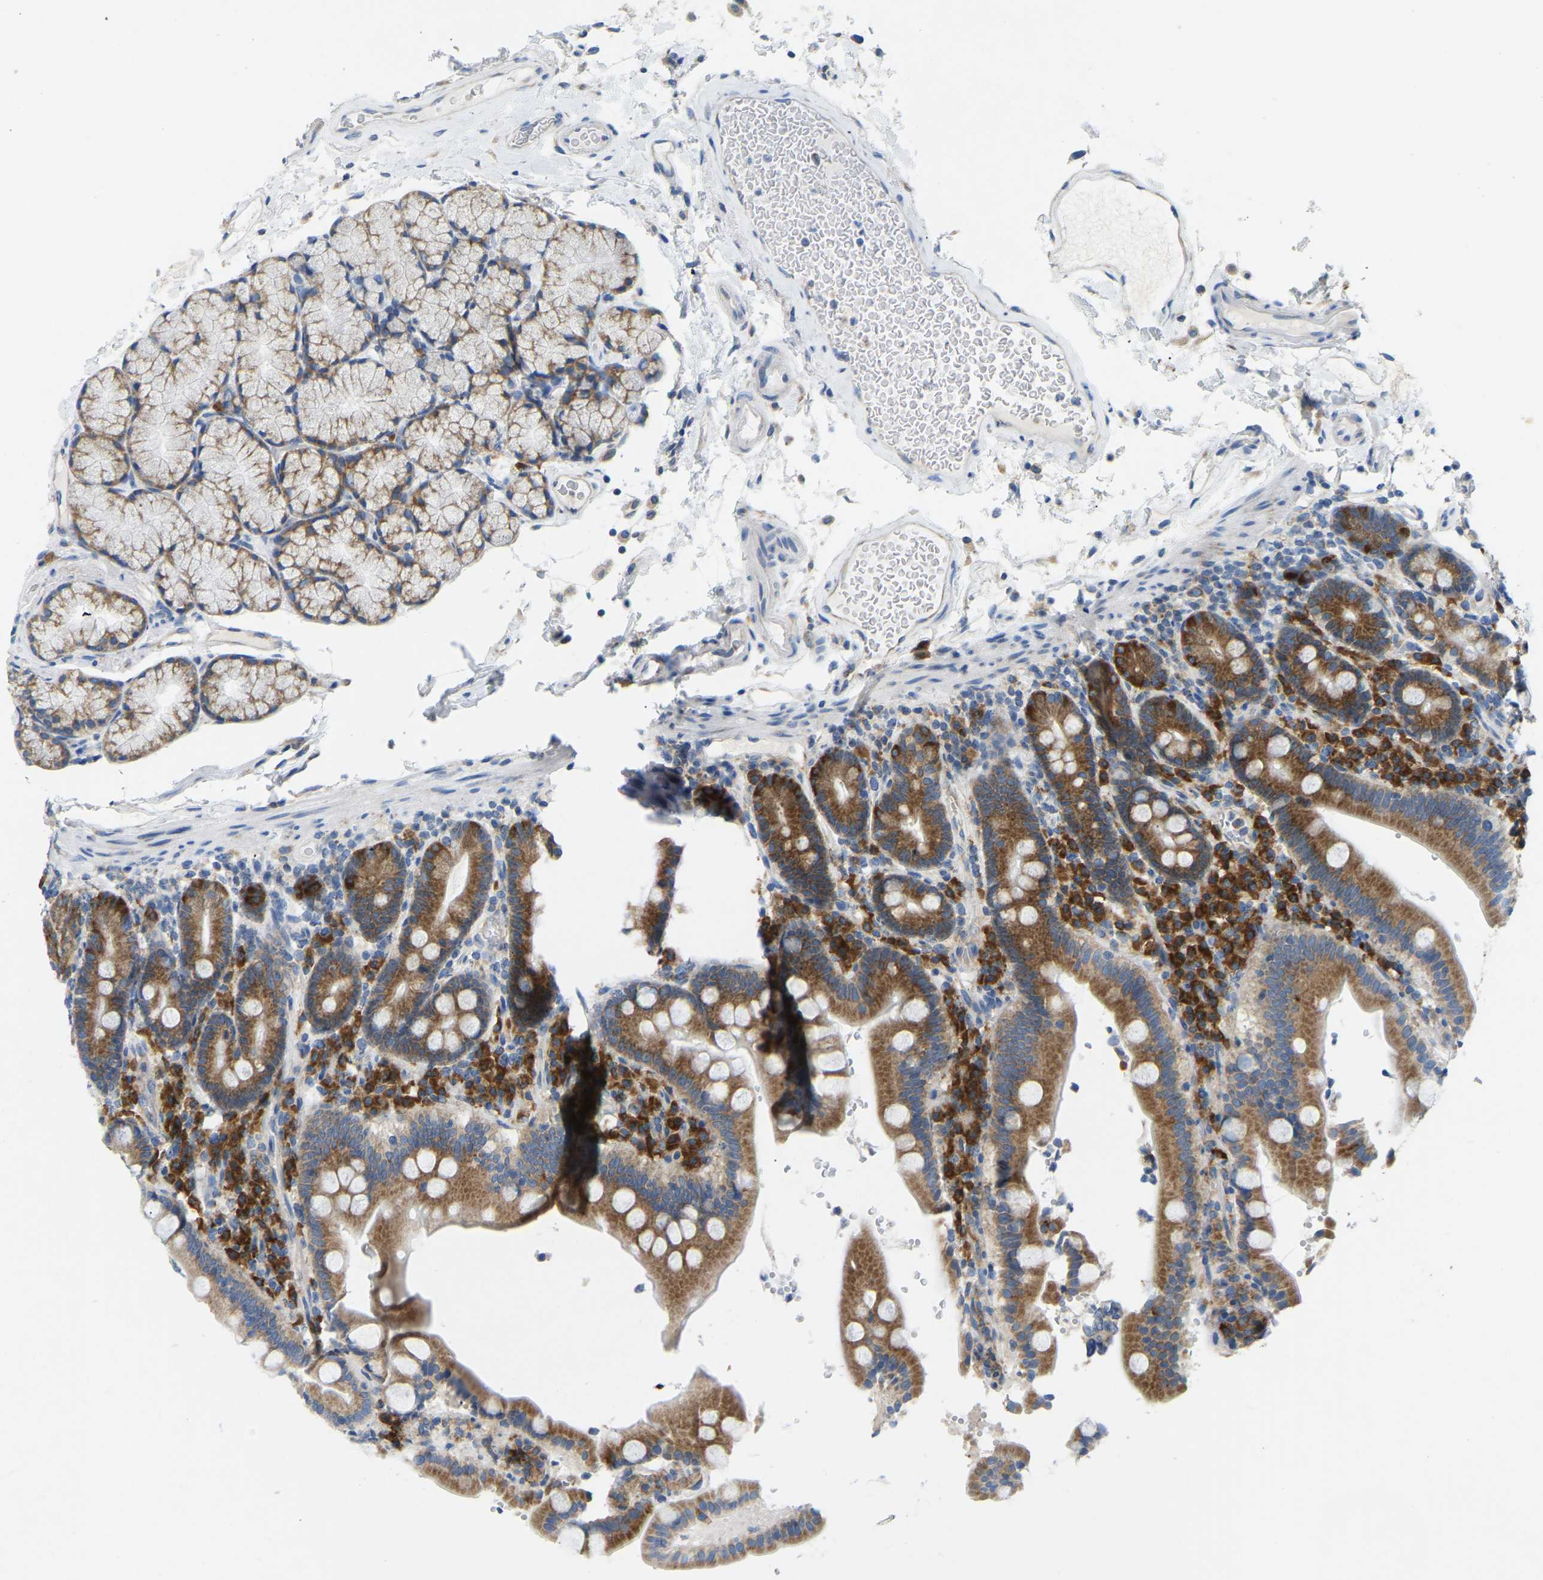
{"staining": {"intensity": "strong", "quantity": ">75%", "location": "cytoplasmic/membranous"}, "tissue": "duodenum", "cell_type": "Glandular cells", "image_type": "normal", "snomed": [{"axis": "morphology", "description": "Normal tissue, NOS"}, {"axis": "topography", "description": "Small intestine, NOS"}], "caption": "Brown immunohistochemical staining in benign duodenum shows strong cytoplasmic/membranous positivity in approximately >75% of glandular cells. (Brightfield microscopy of DAB IHC at high magnification).", "gene": "SND1", "patient": {"sex": "female", "age": 71}}